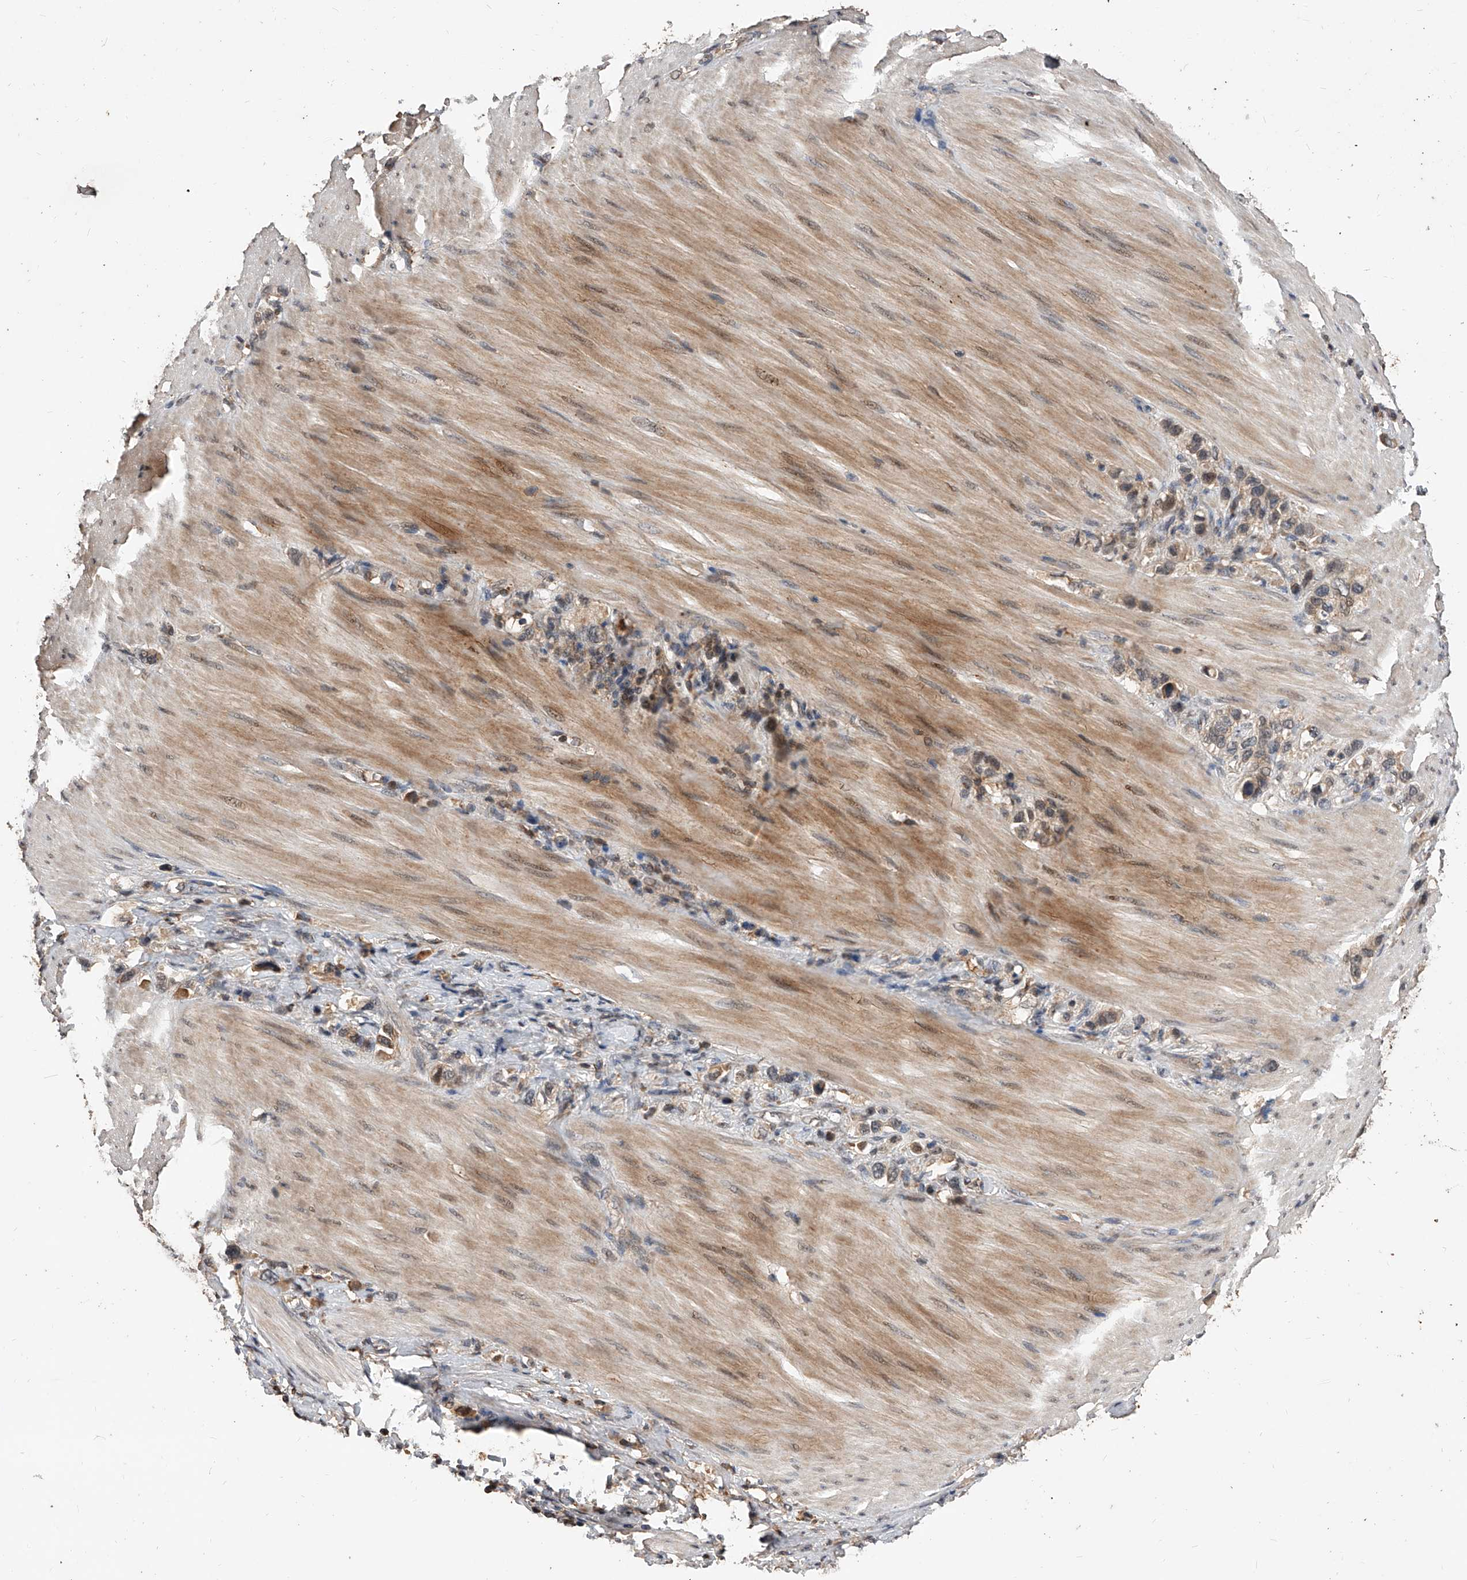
{"staining": {"intensity": "weak", "quantity": "25%-75%", "location": "cytoplasmic/membranous"}, "tissue": "stomach cancer", "cell_type": "Tumor cells", "image_type": "cancer", "snomed": [{"axis": "morphology", "description": "Adenocarcinoma, NOS"}, {"axis": "topography", "description": "Stomach"}], "caption": "Immunohistochemical staining of human adenocarcinoma (stomach) exhibits weak cytoplasmic/membranous protein staining in about 25%-75% of tumor cells.", "gene": "CFAP410", "patient": {"sex": "female", "age": 65}}